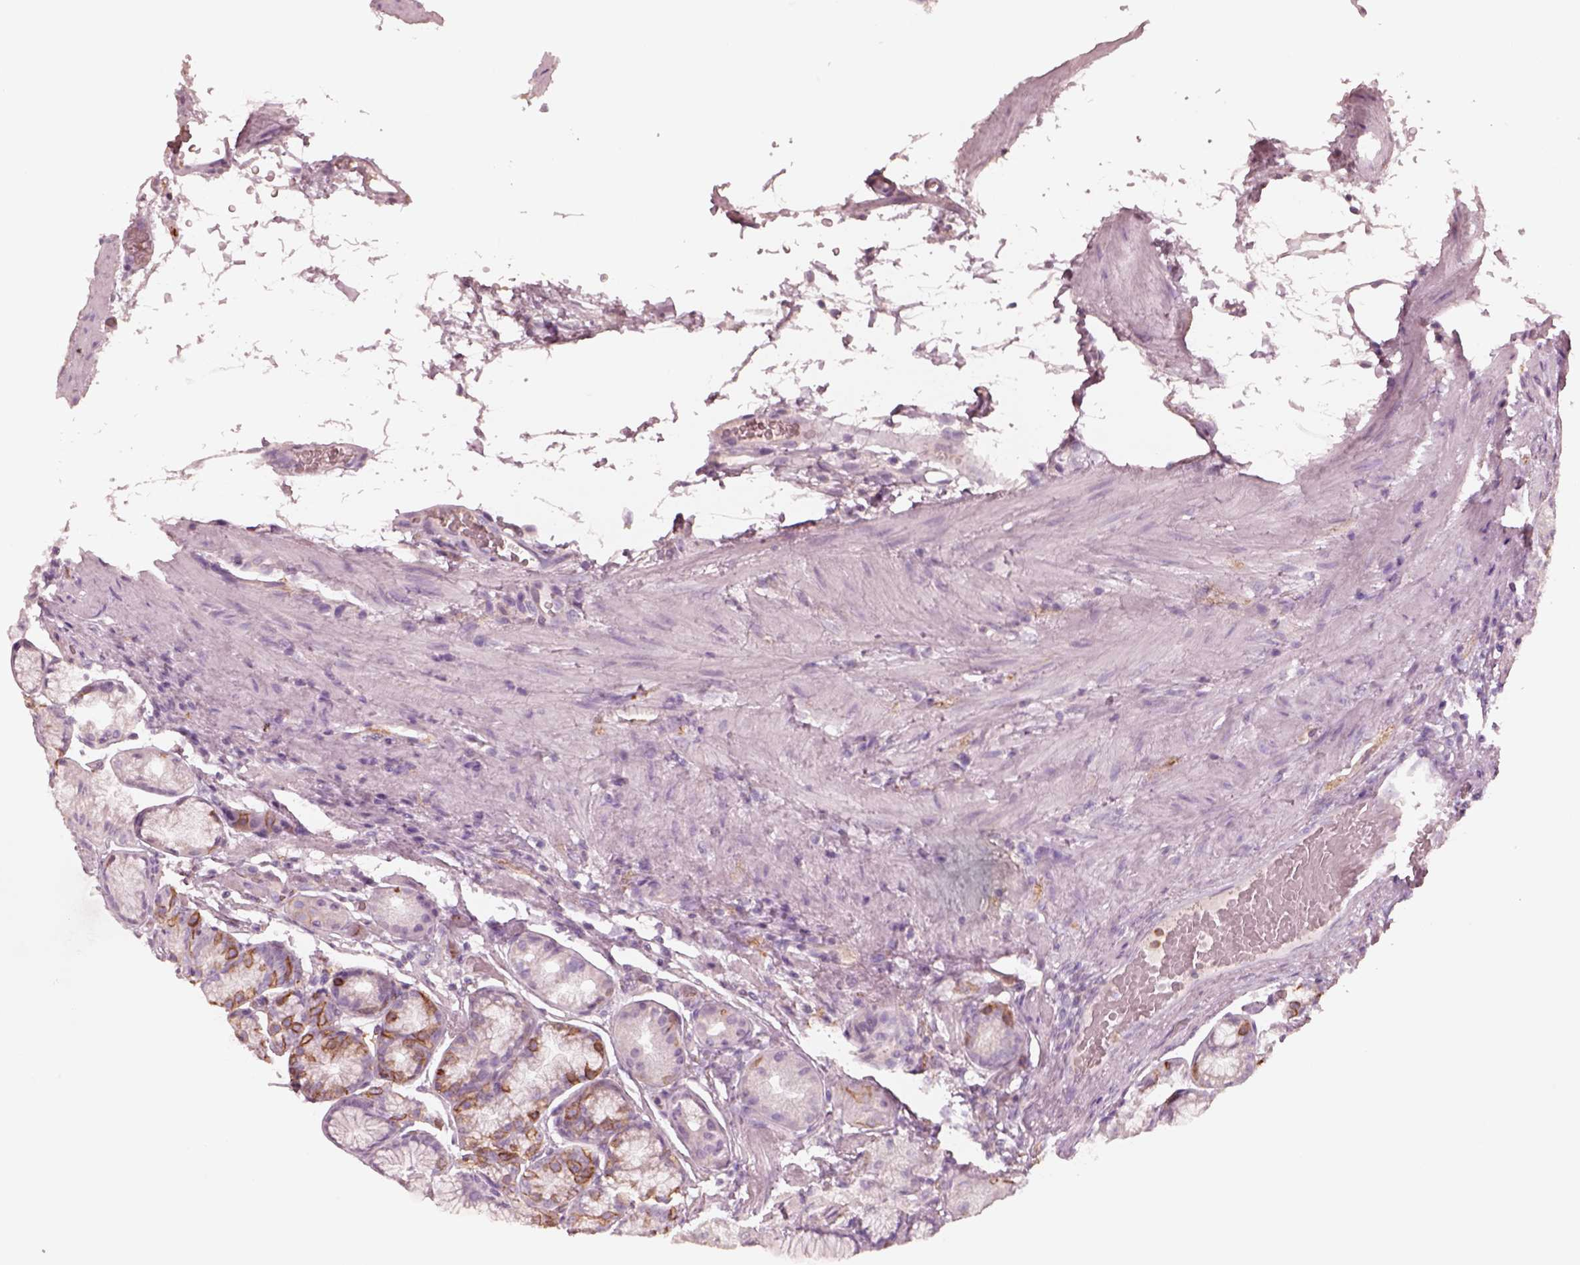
{"staining": {"intensity": "negative", "quantity": "none", "location": "none"}, "tissue": "stomach", "cell_type": "Glandular cells", "image_type": "normal", "snomed": [{"axis": "morphology", "description": "Normal tissue, NOS"}, {"axis": "morphology", "description": "Adenocarcinoma, NOS"}, {"axis": "morphology", "description": "Adenocarcinoma, High grade"}, {"axis": "topography", "description": "Stomach, upper"}, {"axis": "topography", "description": "Stomach"}], "caption": "High power microscopy micrograph of an IHC histopathology image of benign stomach, revealing no significant staining in glandular cells.", "gene": "GPRIN1", "patient": {"sex": "female", "age": 65}}